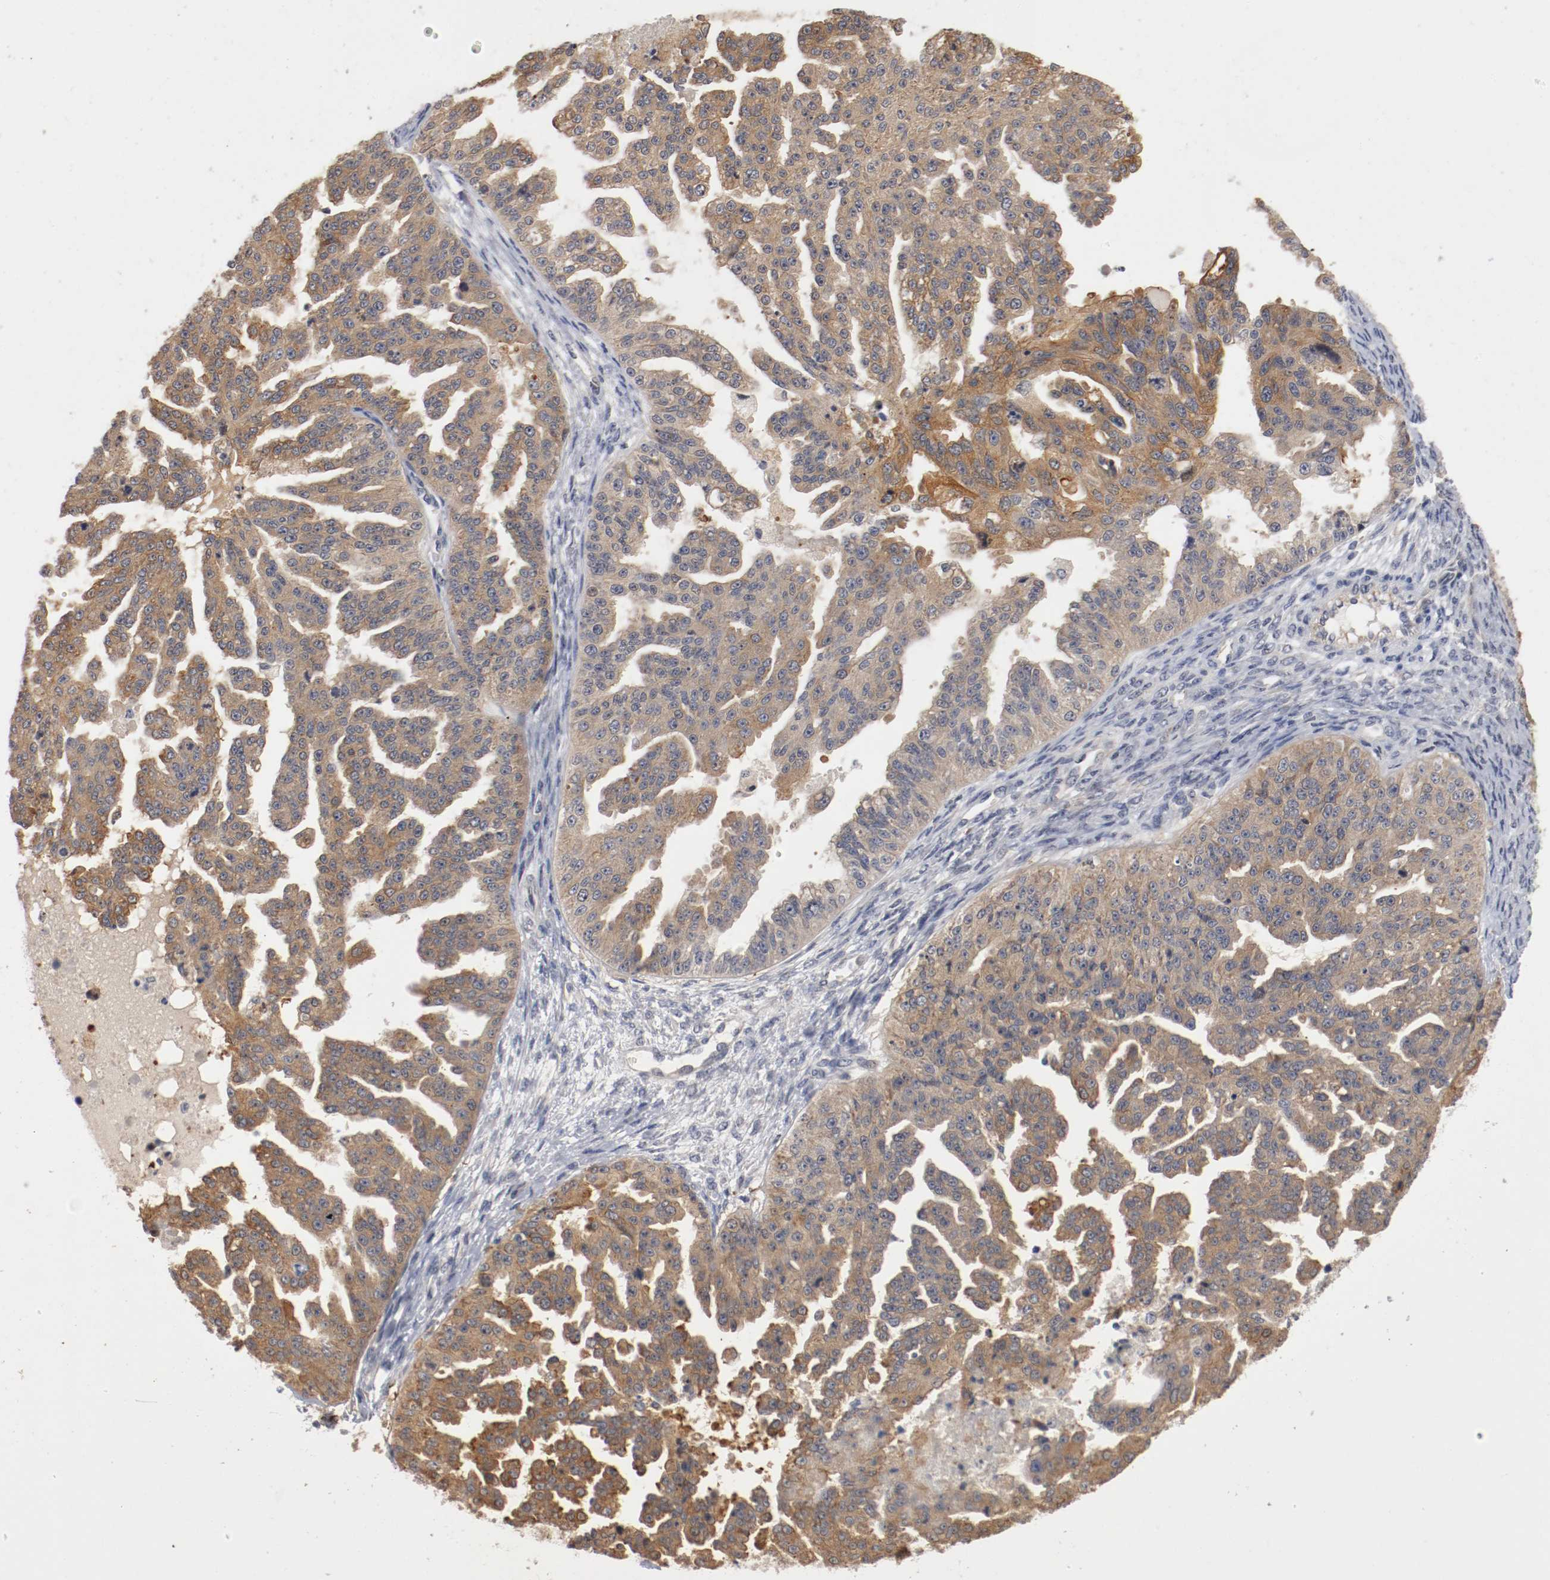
{"staining": {"intensity": "moderate", "quantity": "25%-75%", "location": "cytoplasmic/membranous"}, "tissue": "ovarian cancer", "cell_type": "Tumor cells", "image_type": "cancer", "snomed": [{"axis": "morphology", "description": "Cystadenocarcinoma, serous, NOS"}, {"axis": "topography", "description": "Ovary"}], "caption": "A histopathology image of ovarian cancer (serous cystadenocarcinoma) stained for a protein displays moderate cytoplasmic/membranous brown staining in tumor cells.", "gene": "RBM23", "patient": {"sex": "female", "age": 58}}